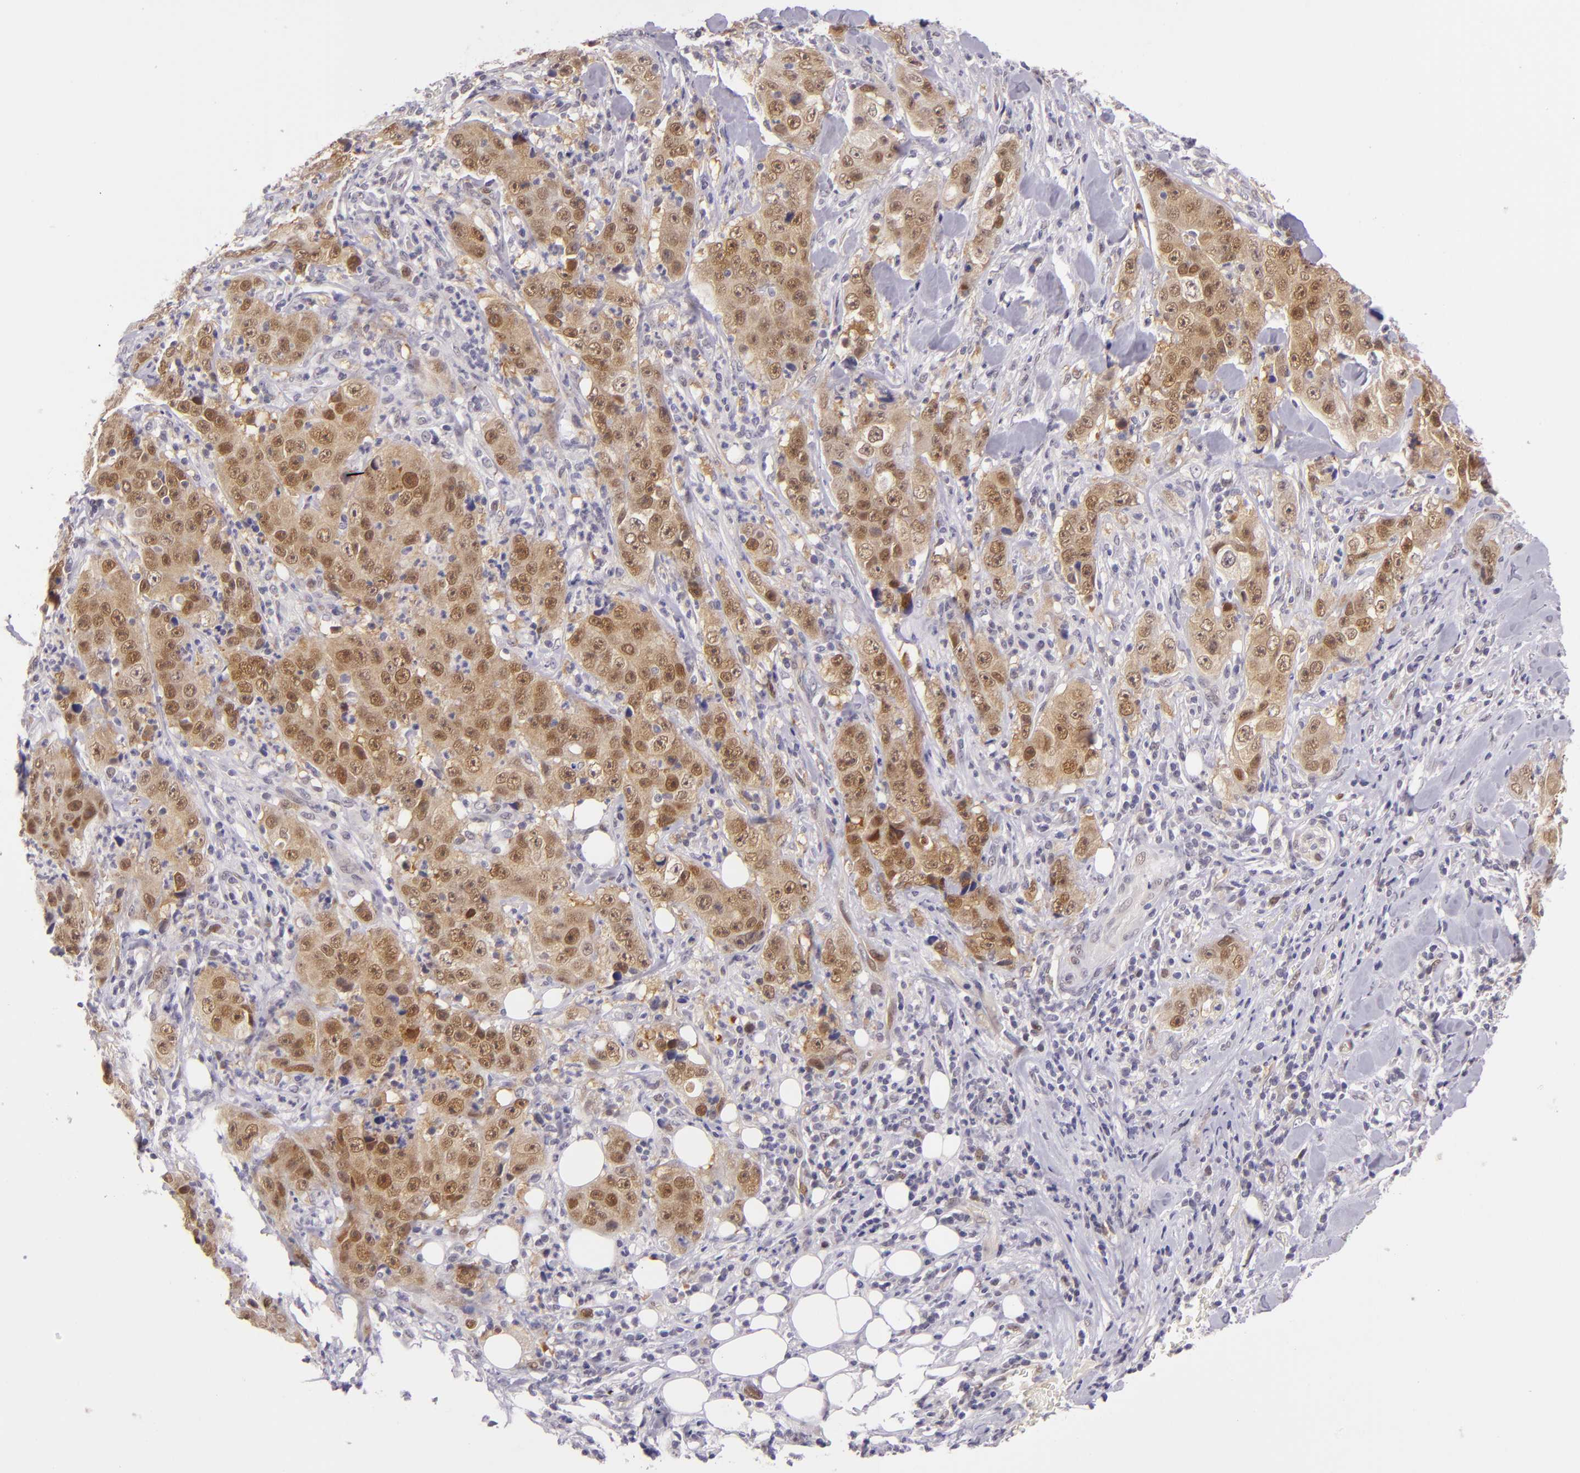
{"staining": {"intensity": "moderate", "quantity": "25%-75%", "location": "cytoplasmic/membranous,nuclear"}, "tissue": "lung cancer", "cell_type": "Tumor cells", "image_type": "cancer", "snomed": [{"axis": "morphology", "description": "Squamous cell carcinoma, NOS"}, {"axis": "topography", "description": "Lung"}], "caption": "An image showing moderate cytoplasmic/membranous and nuclear positivity in approximately 25%-75% of tumor cells in lung cancer, as visualized by brown immunohistochemical staining.", "gene": "CSE1L", "patient": {"sex": "male", "age": 64}}